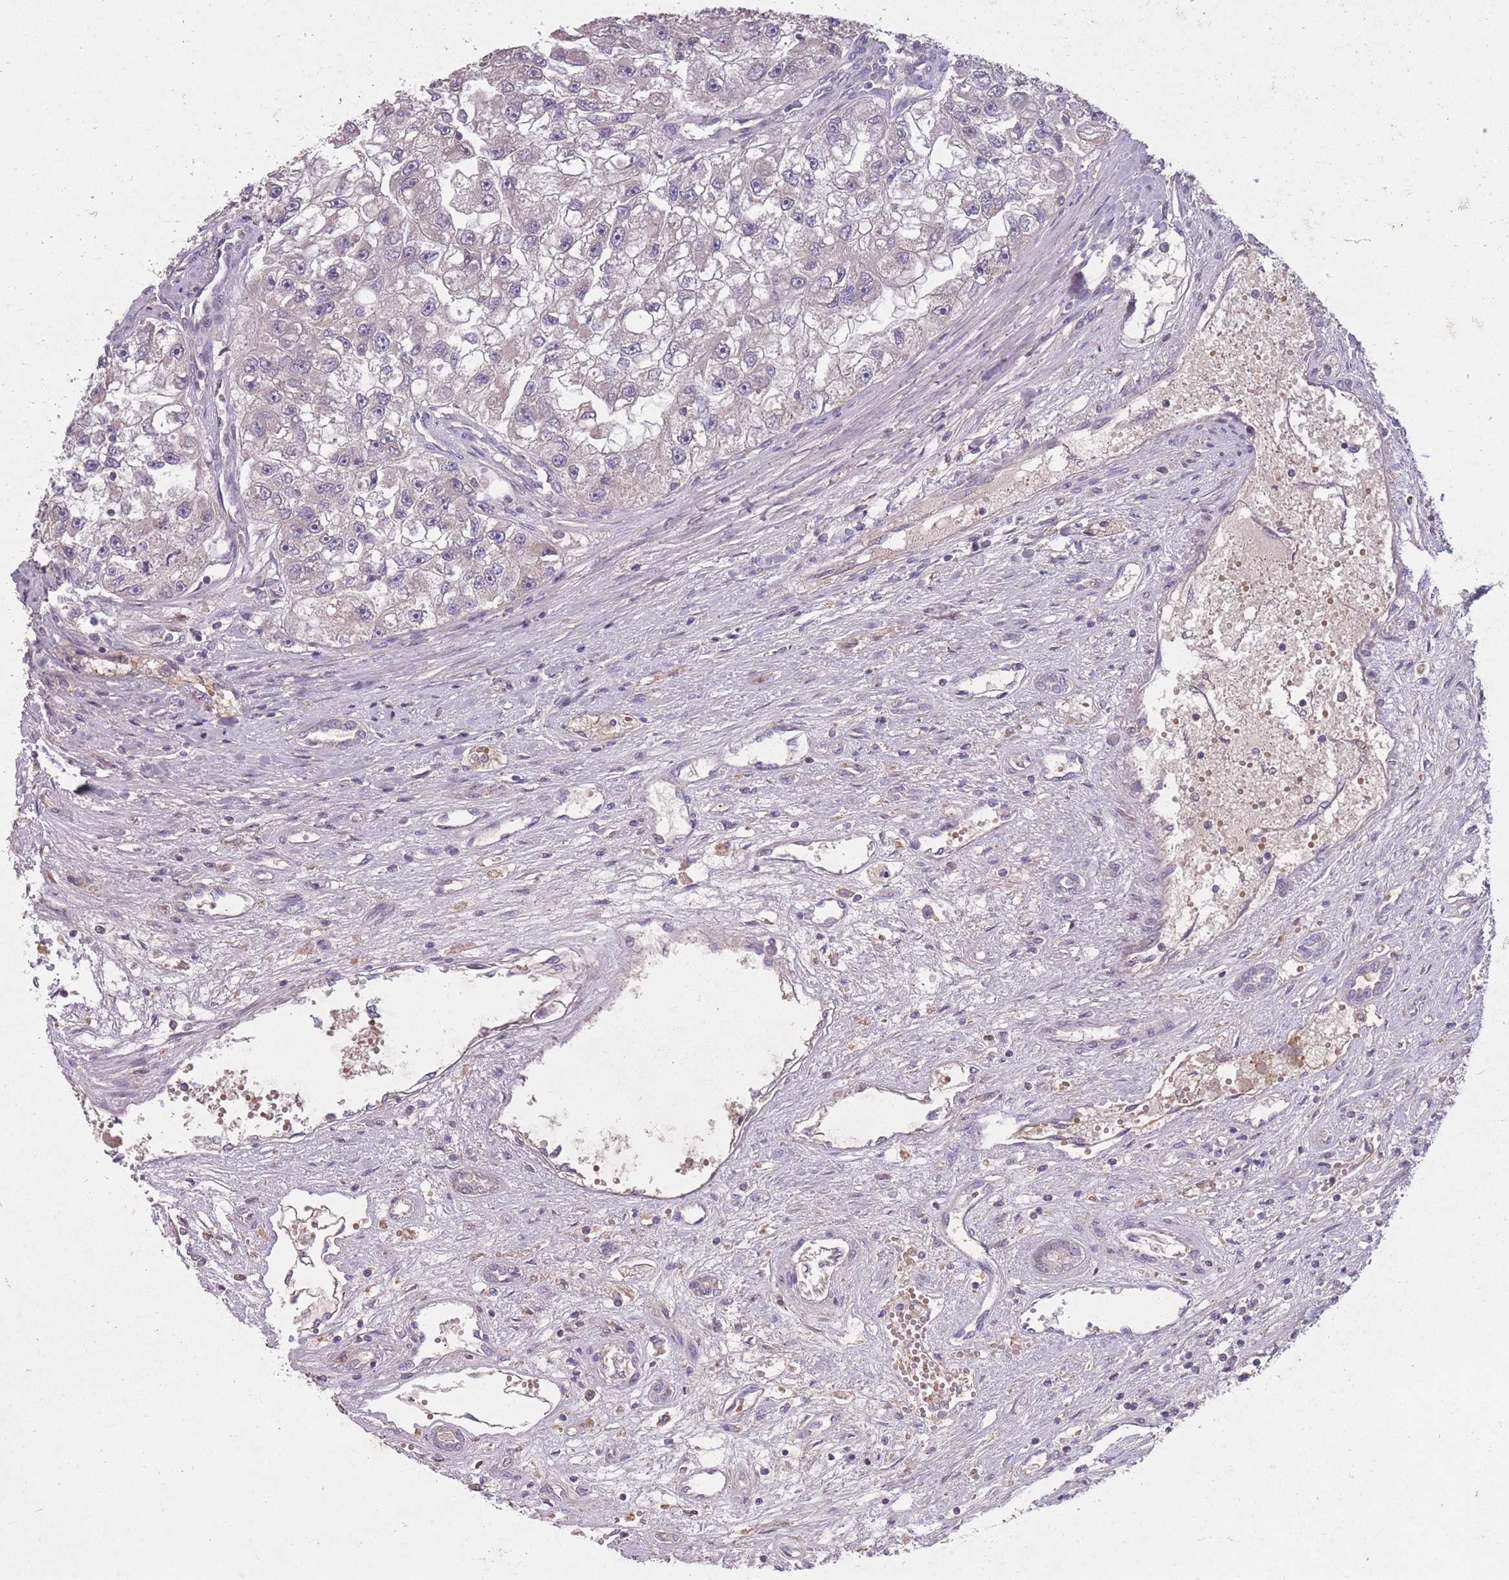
{"staining": {"intensity": "negative", "quantity": "none", "location": "none"}, "tissue": "renal cancer", "cell_type": "Tumor cells", "image_type": "cancer", "snomed": [{"axis": "morphology", "description": "Adenocarcinoma, NOS"}, {"axis": "topography", "description": "Kidney"}], "caption": "A high-resolution histopathology image shows IHC staining of renal cancer, which demonstrates no significant expression in tumor cells. (DAB (3,3'-diaminobenzidine) immunohistochemistry (IHC) with hematoxylin counter stain).", "gene": "OR2V2", "patient": {"sex": "male", "age": 63}}